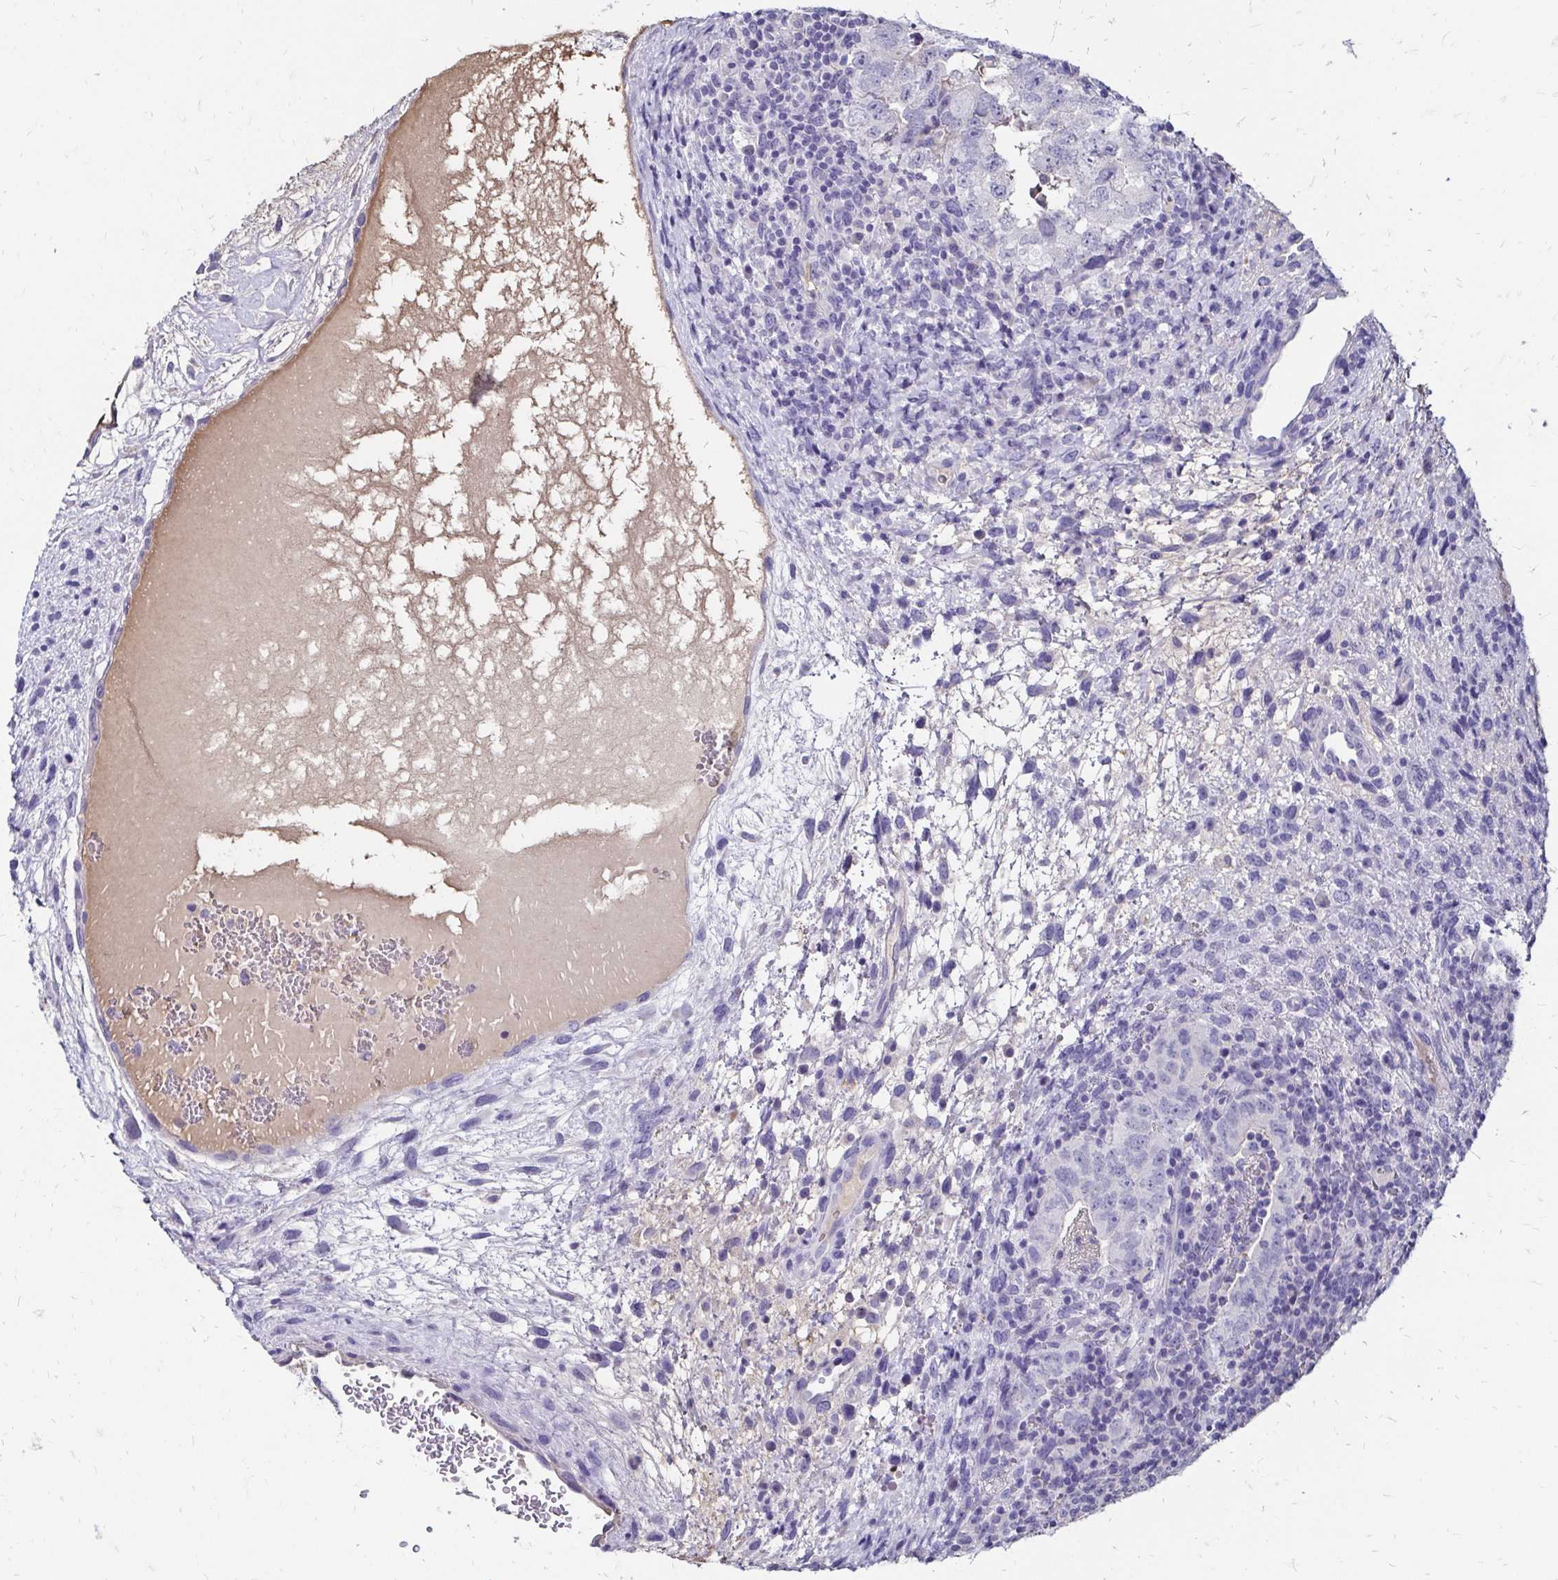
{"staining": {"intensity": "negative", "quantity": "none", "location": "none"}, "tissue": "testis cancer", "cell_type": "Tumor cells", "image_type": "cancer", "snomed": [{"axis": "morphology", "description": "Carcinoma, Embryonal, NOS"}, {"axis": "topography", "description": "Testis"}], "caption": "Tumor cells are negative for brown protein staining in testis cancer. (Immunohistochemistry (ihc), brightfield microscopy, high magnification).", "gene": "SCG3", "patient": {"sex": "male", "age": 24}}